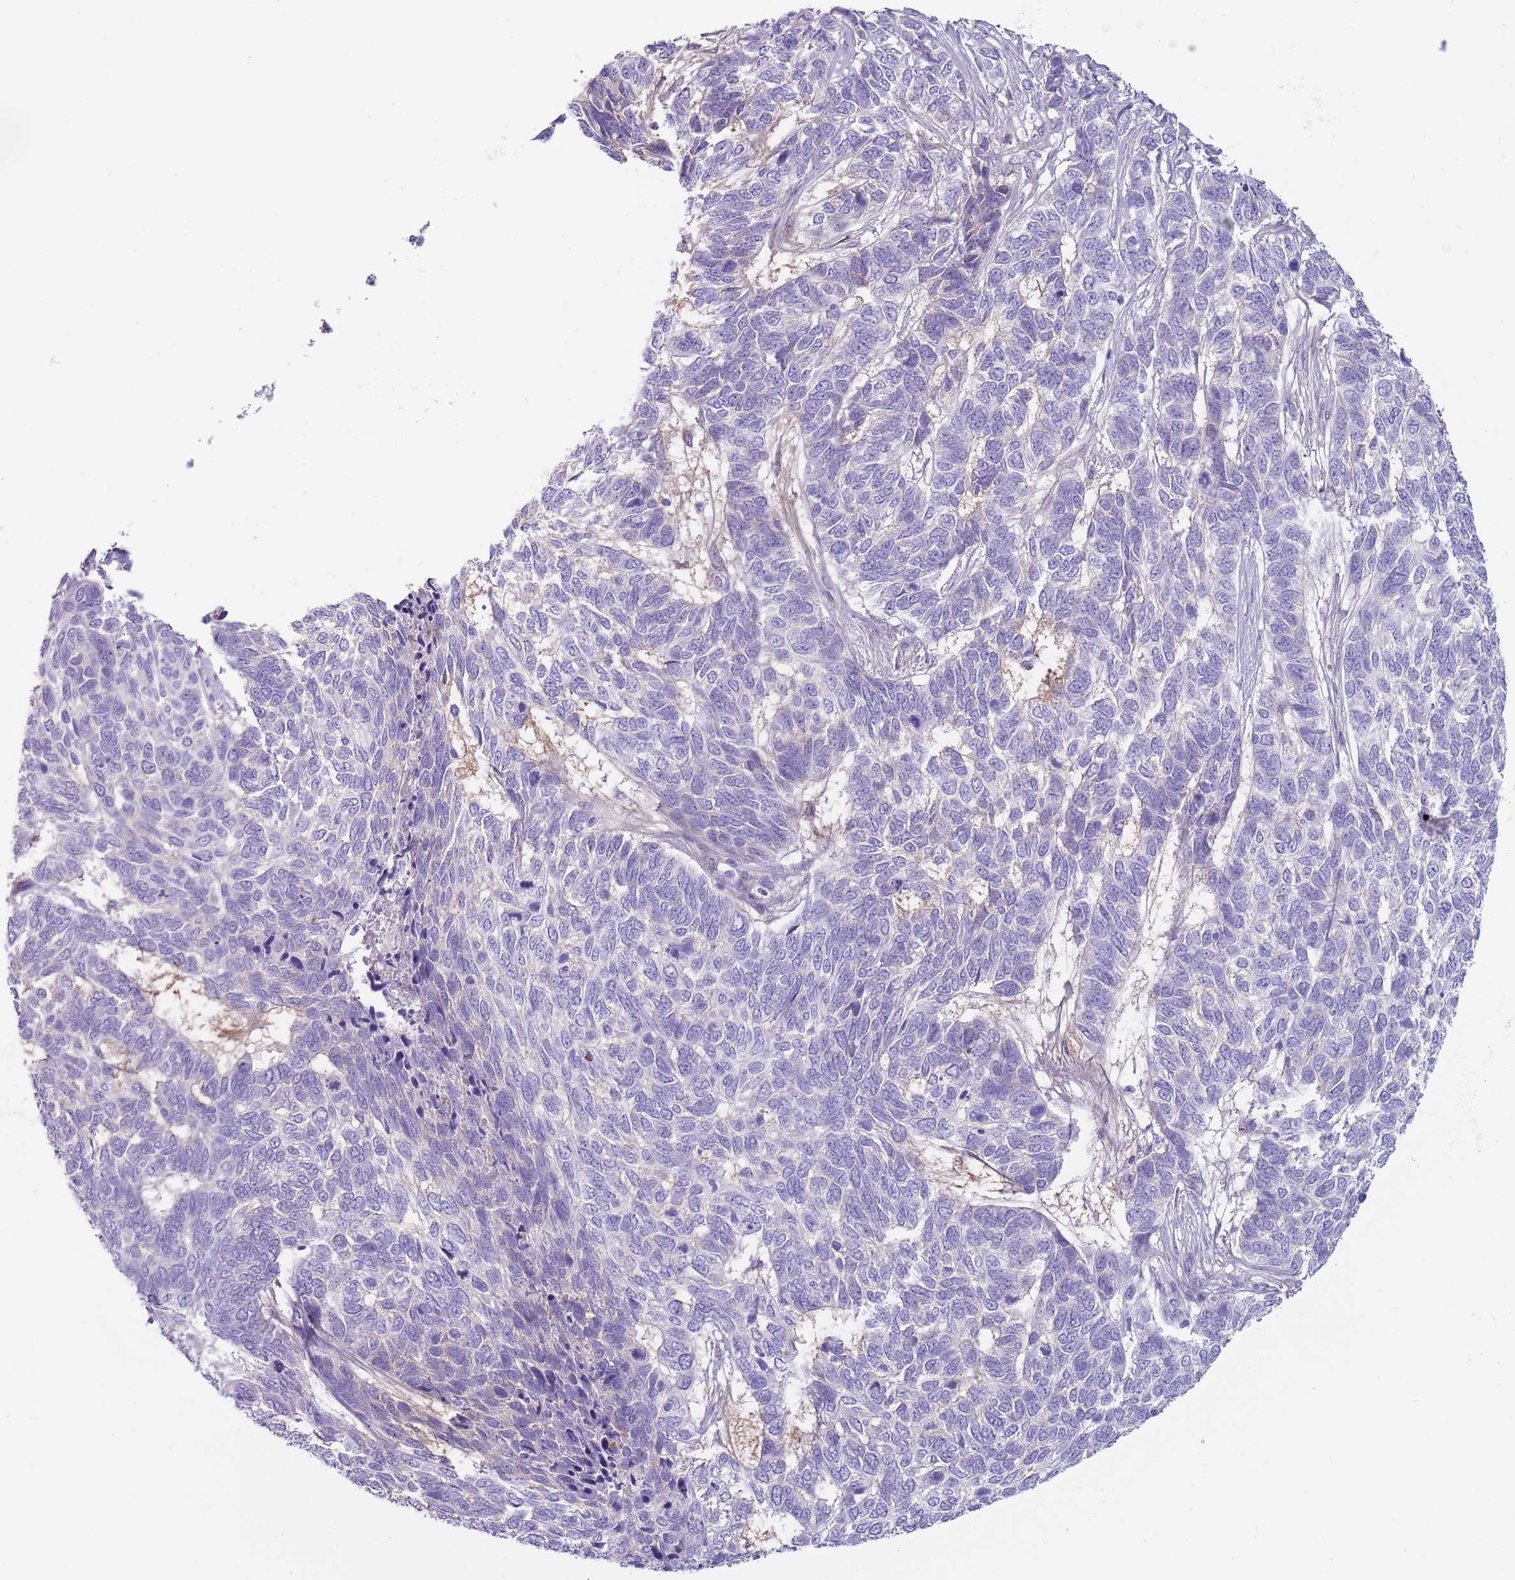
{"staining": {"intensity": "negative", "quantity": "none", "location": "none"}, "tissue": "skin cancer", "cell_type": "Tumor cells", "image_type": "cancer", "snomed": [{"axis": "morphology", "description": "Basal cell carcinoma"}, {"axis": "topography", "description": "Skin"}], "caption": "A photomicrograph of human skin cancer (basal cell carcinoma) is negative for staining in tumor cells. (DAB (3,3'-diaminobenzidine) IHC with hematoxylin counter stain).", "gene": "CFH", "patient": {"sex": "female", "age": 65}}